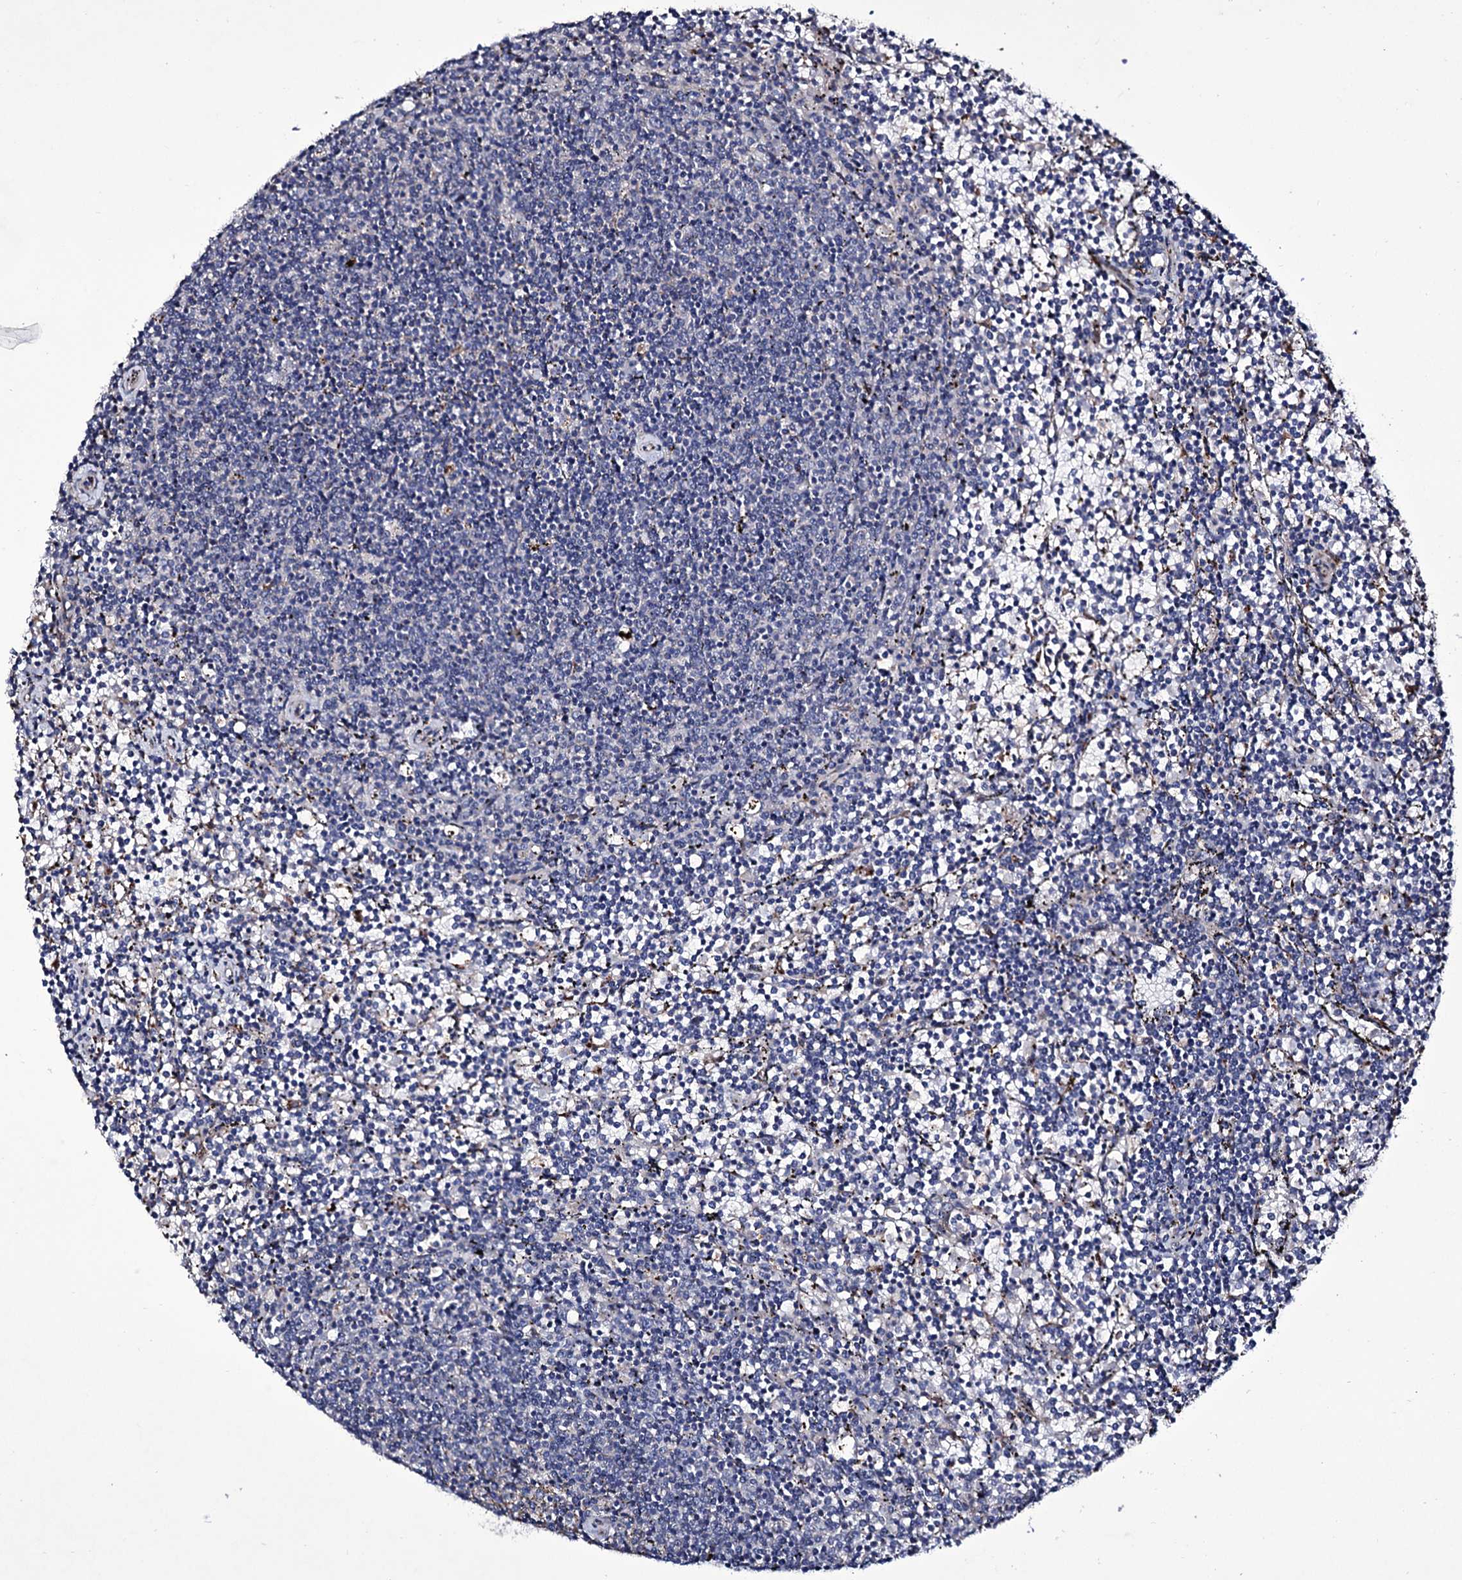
{"staining": {"intensity": "negative", "quantity": "none", "location": "none"}, "tissue": "lymphoma", "cell_type": "Tumor cells", "image_type": "cancer", "snomed": [{"axis": "morphology", "description": "Malignant lymphoma, non-Hodgkin's type, Low grade"}, {"axis": "topography", "description": "Spleen"}], "caption": "IHC histopathology image of lymphoma stained for a protein (brown), which shows no staining in tumor cells.", "gene": "TUBGCP5", "patient": {"sex": "female", "age": 50}}